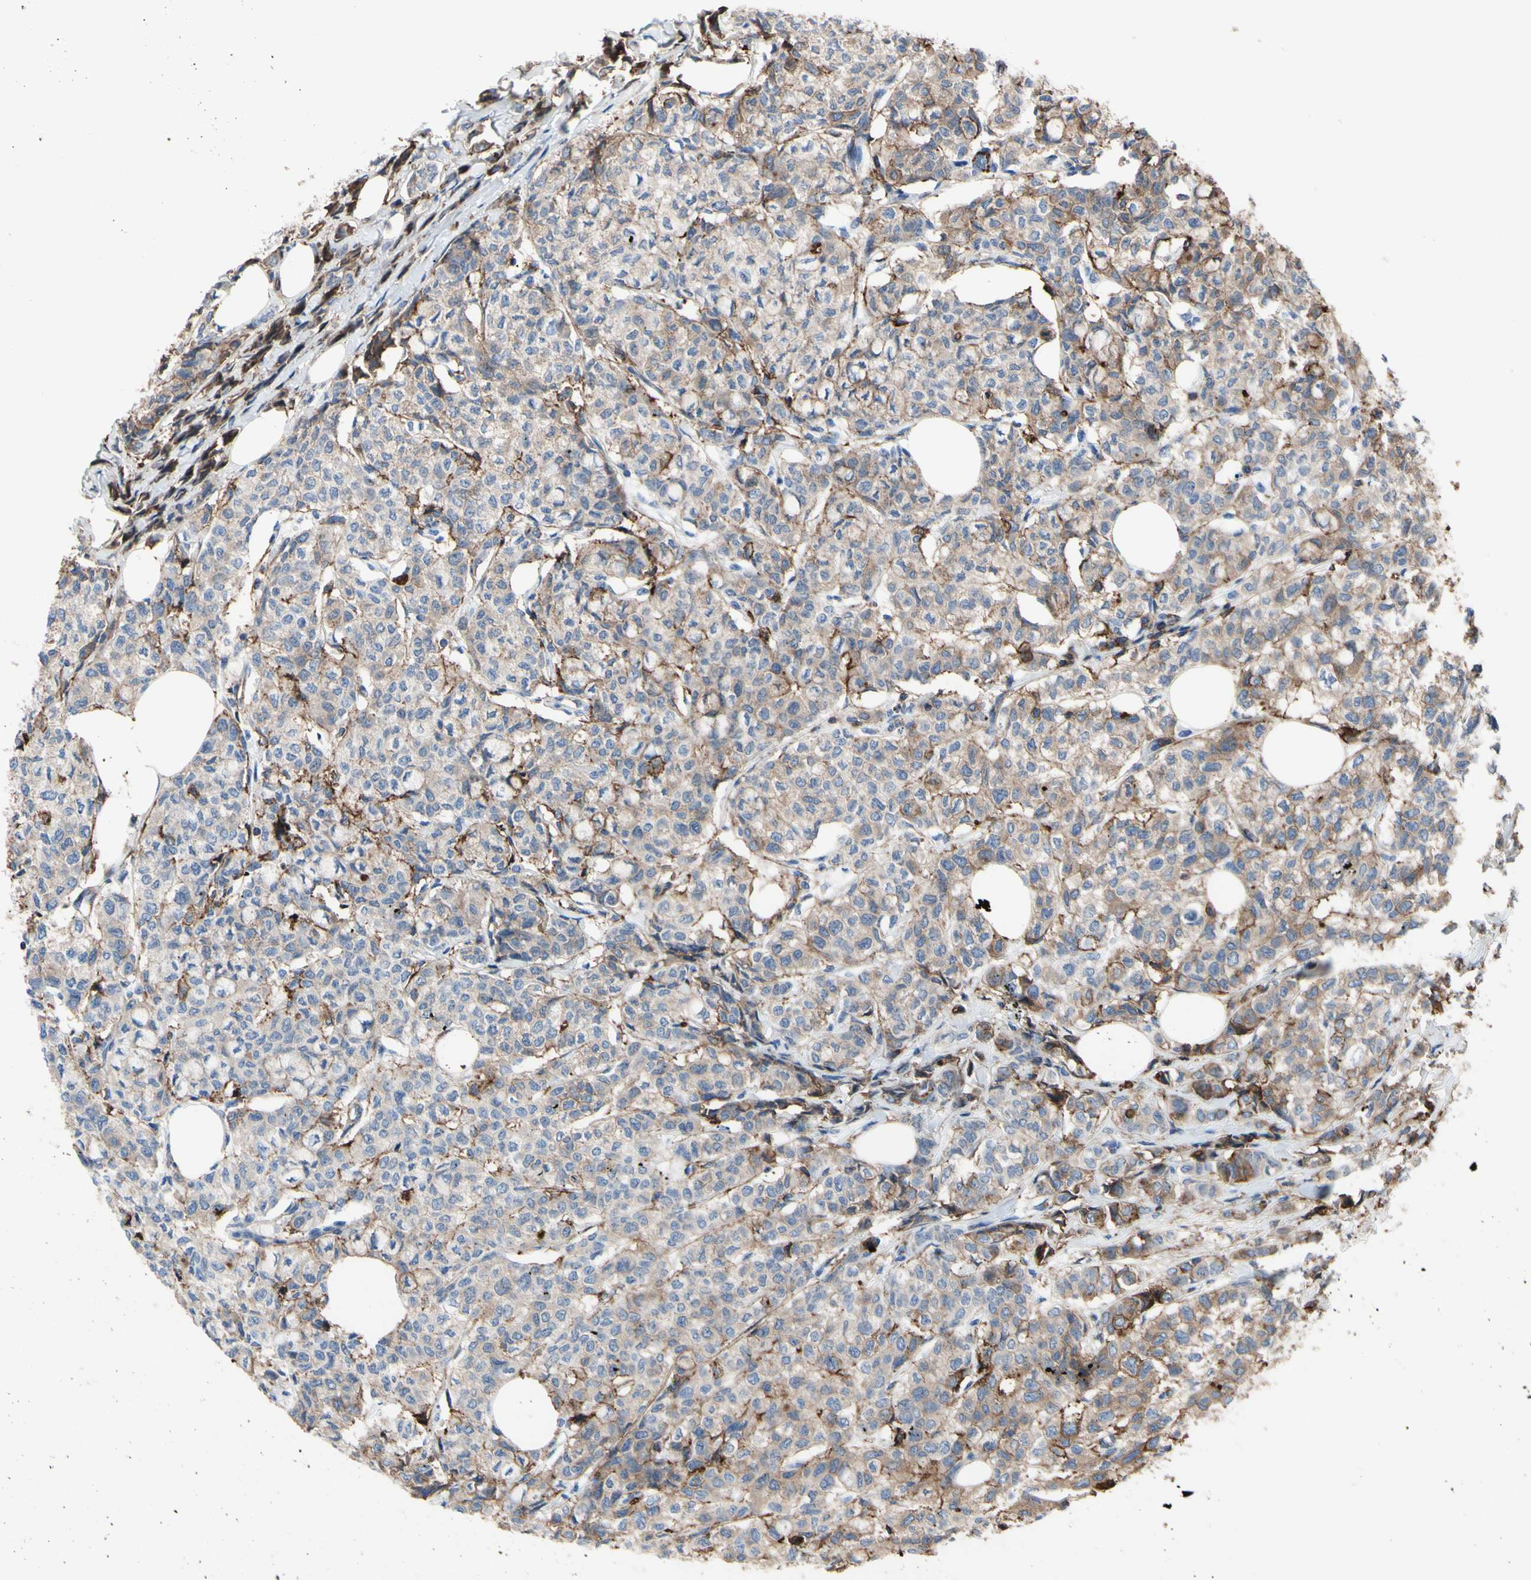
{"staining": {"intensity": "weak", "quantity": ">75%", "location": "cytoplasmic/membranous"}, "tissue": "breast cancer", "cell_type": "Tumor cells", "image_type": "cancer", "snomed": [{"axis": "morphology", "description": "Lobular carcinoma"}, {"axis": "topography", "description": "Breast"}], "caption": "Immunohistochemical staining of breast lobular carcinoma shows weak cytoplasmic/membranous protein staining in approximately >75% of tumor cells.", "gene": "ANXA6", "patient": {"sex": "female", "age": 60}}